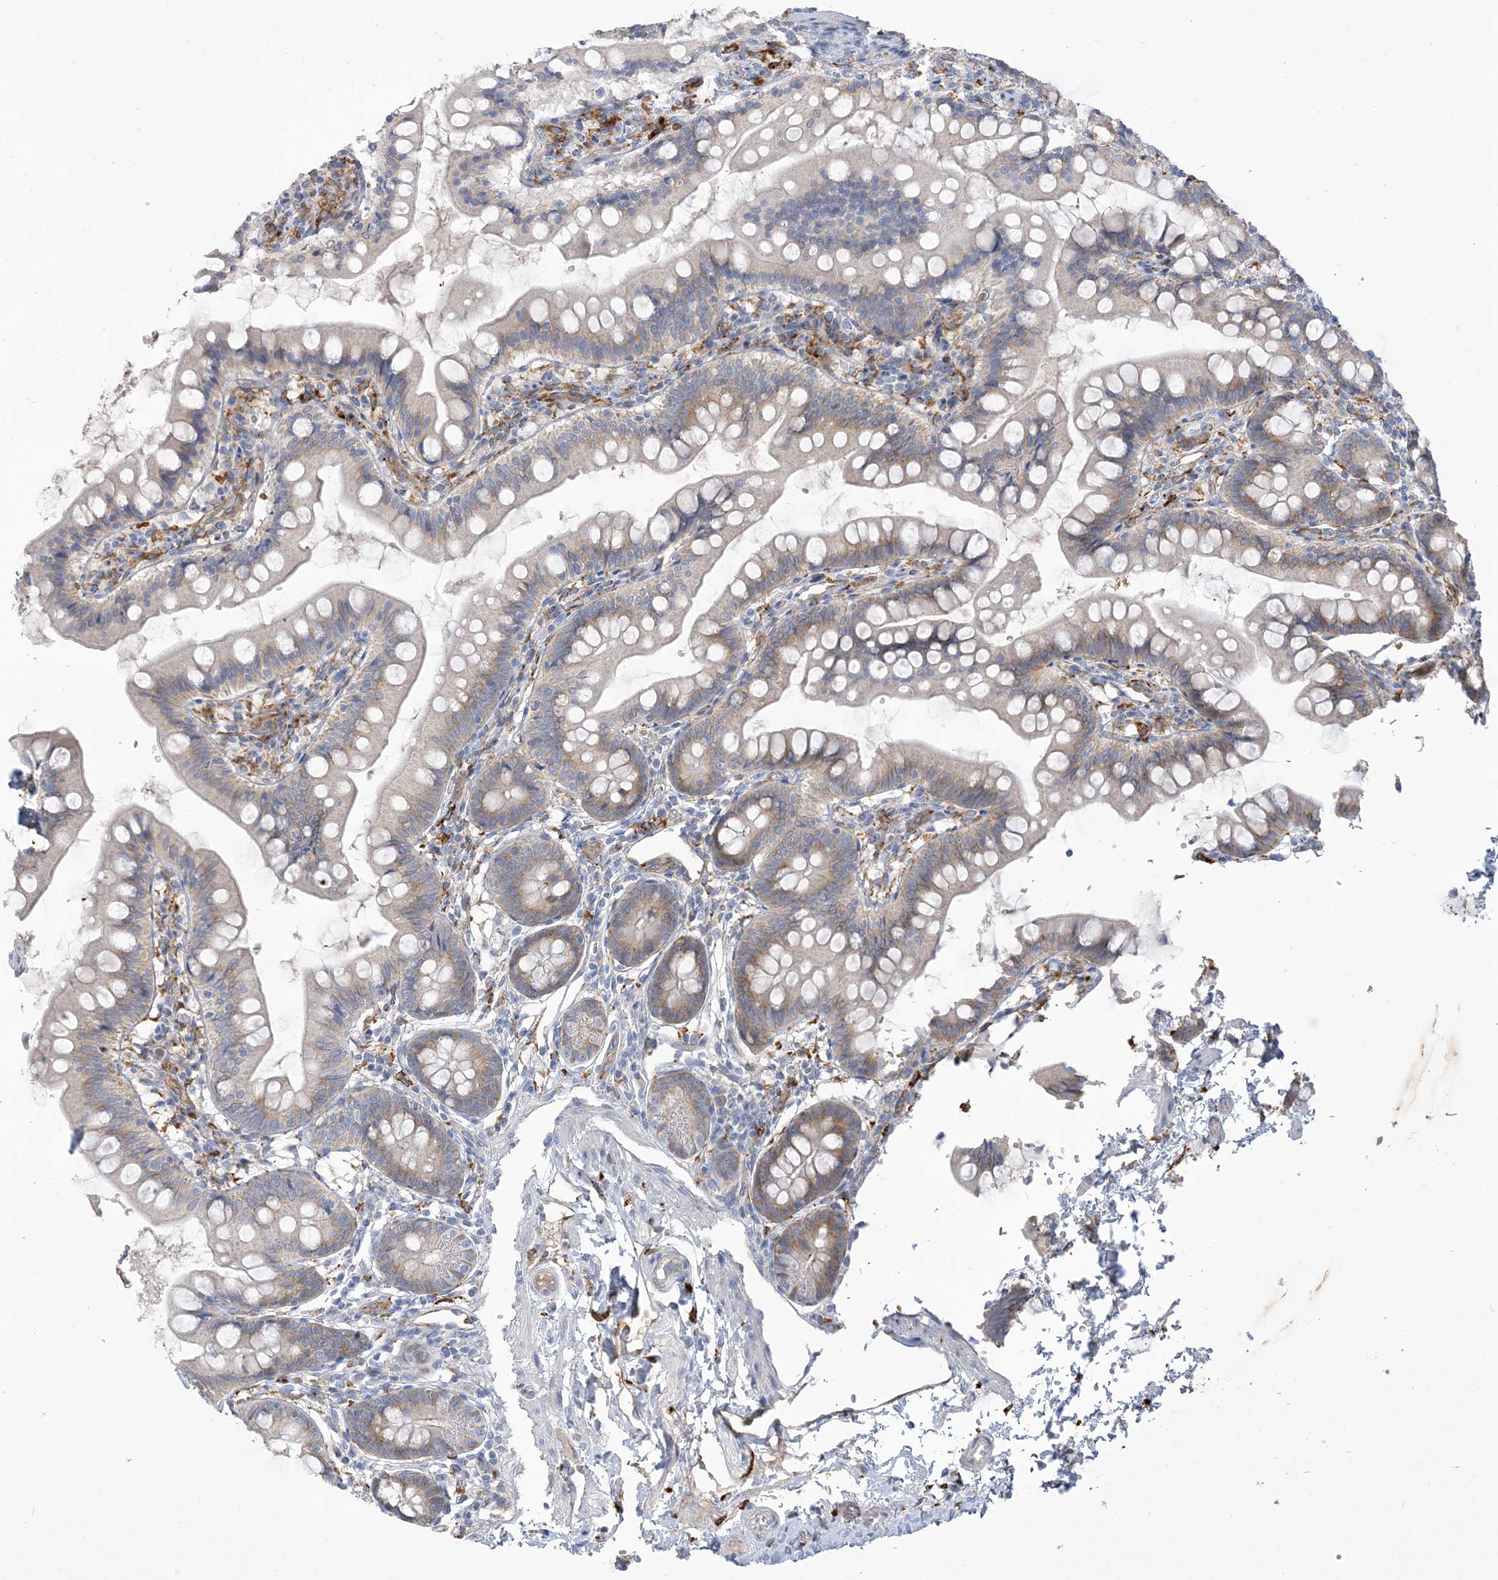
{"staining": {"intensity": "moderate", "quantity": "<25%", "location": "cytoplasmic/membranous"}, "tissue": "small intestine", "cell_type": "Glandular cells", "image_type": "normal", "snomed": [{"axis": "morphology", "description": "Normal tissue, NOS"}, {"axis": "topography", "description": "Small intestine"}], "caption": "Moderate cytoplasmic/membranous protein staining is appreciated in approximately <25% of glandular cells in small intestine. (DAB (3,3'-diaminobenzidine) IHC with brightfield microscopy, high magnification).", "gene": "PEAR1", "patient": {"sex": "male", "age": 7}}